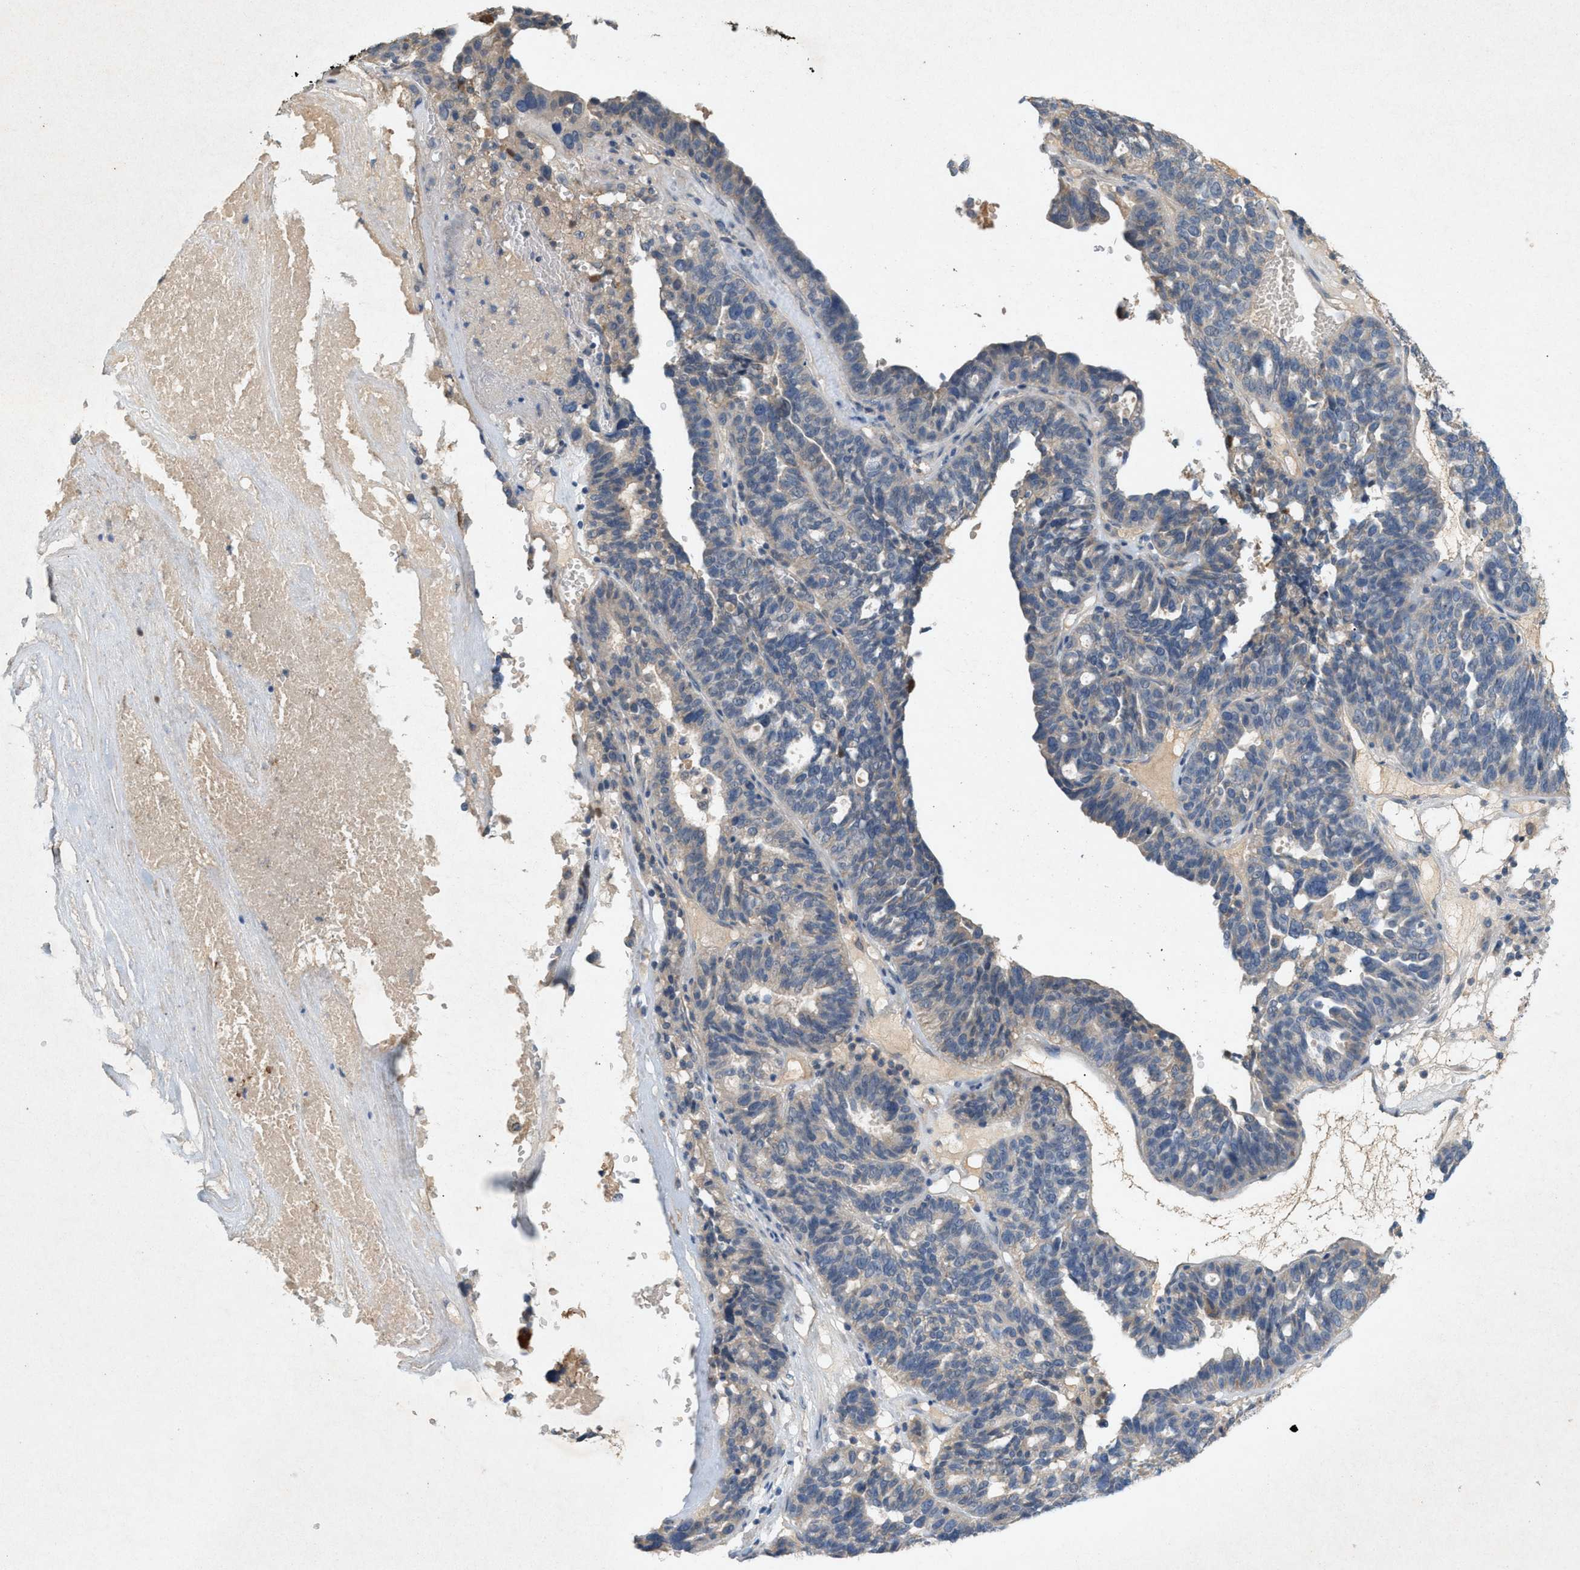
{"staining": {"intensity": "negative", "quantity": "none", "location": "none"}, "tissue": "ovarian cancer", "cell_type": "Tumor cells", "image_type": "cancer", "snomed": [{"axis": "morphology", "description": "Cystadenocarcinoma, serous, NOS"}, {"axis": "topography", "description": "Ovary"}], "caption": "Ovarian cancer was stained to show a protein in brown. There is no significant expression in tumor cells. (Immunohistochemistry, brightfield microscopy, high magnification).", "gene": "DCAF7", "patient": {"sex": "female", "age": 59}}